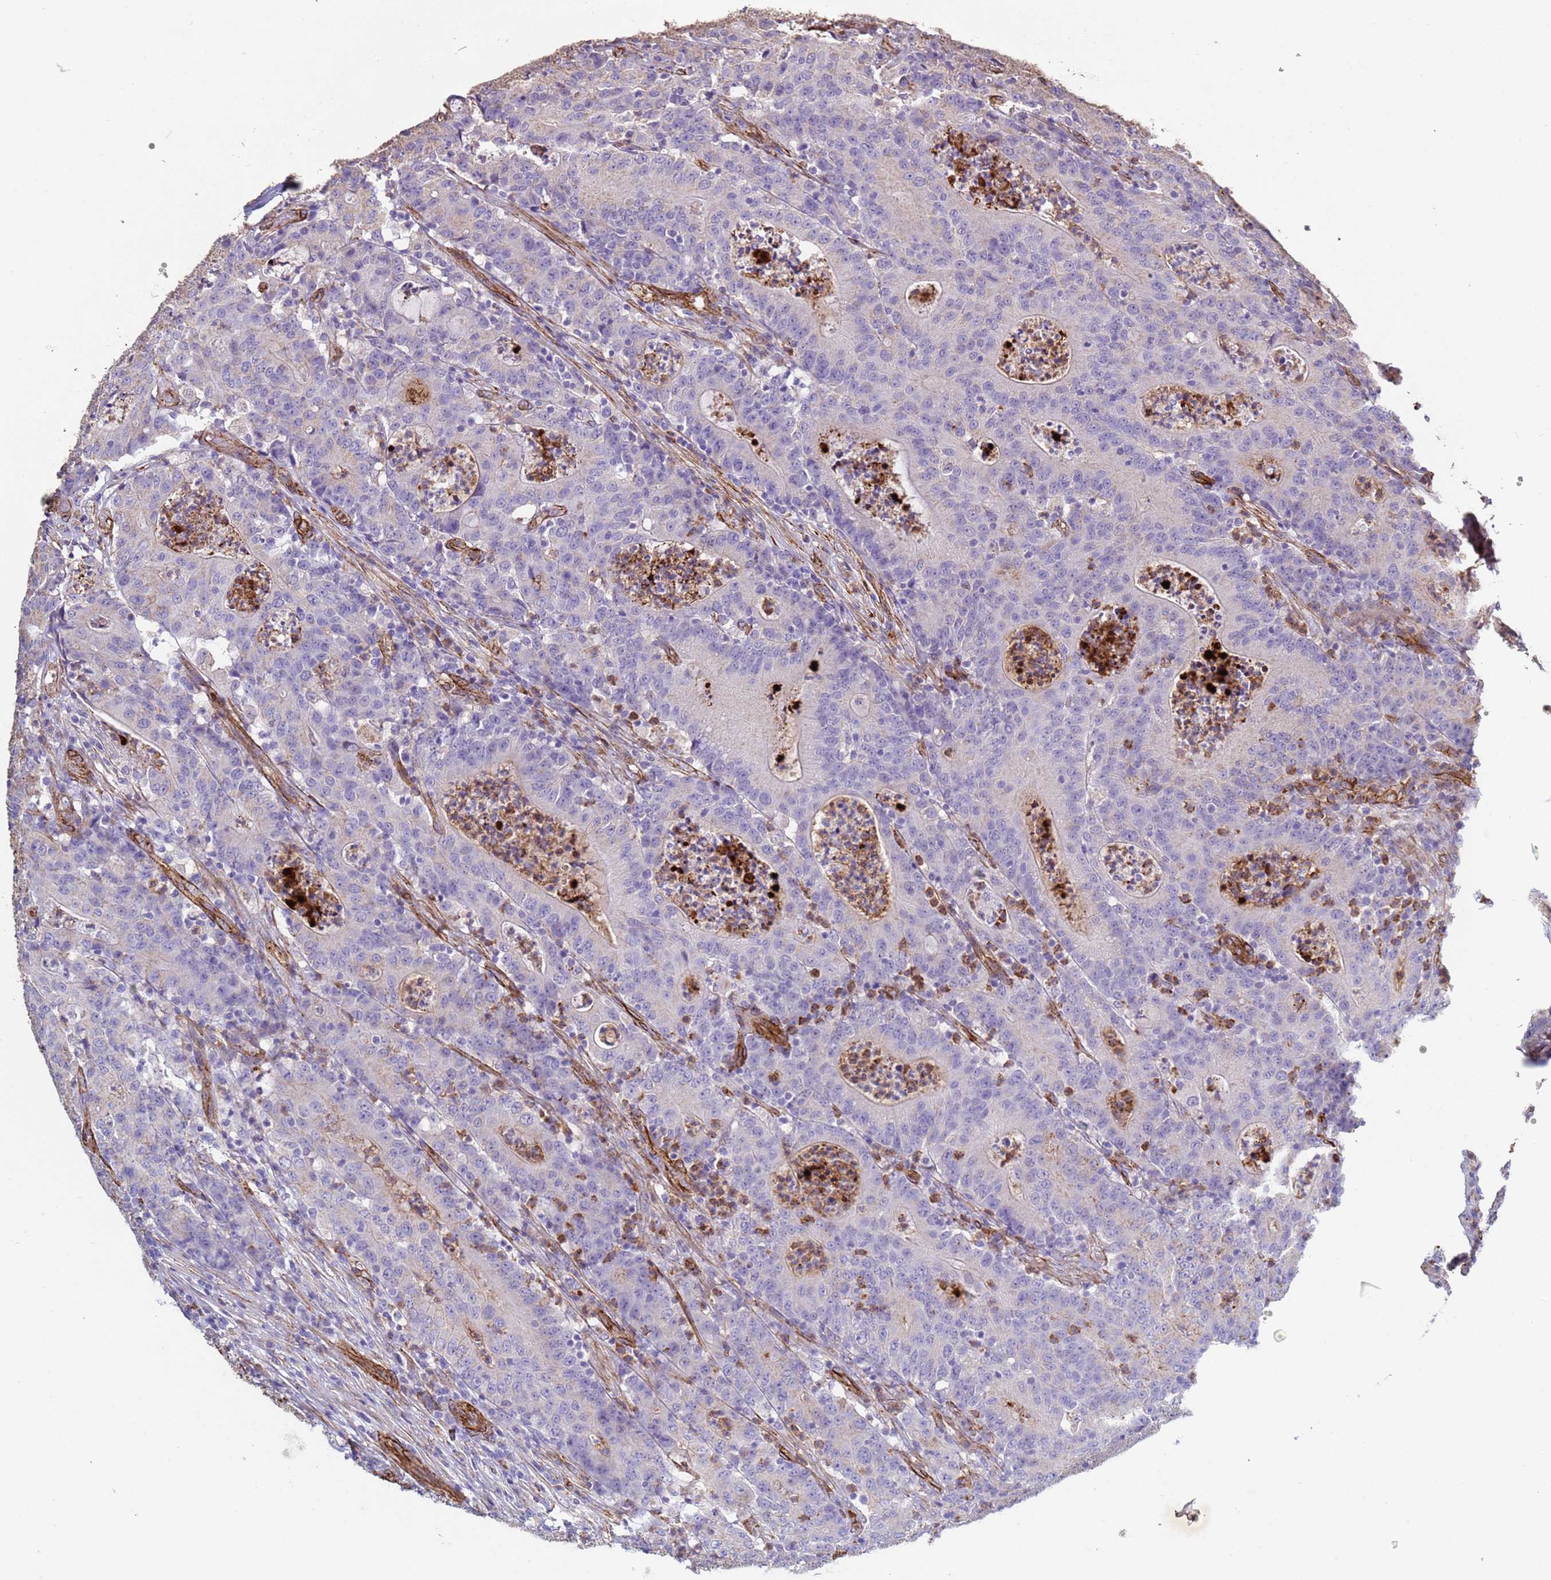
{"staining": {"intensity": "negative", "quantity": "none", "location": "none"}, "tissue": "colorectal cancer", "cell_type": "Tumor cells", "image_type": "cancer", "snomed": [{"axis": "morphology", "description": "Adenocarcinoma, NOS"}, {"axis": "topography", "description": "Colon"}], "caption": "IHC photomicrograph of human colorectal adenocarcinoma stained for a protein (brown), which reveals no expression in tumor cells.", "gene": "GASK1A", "patient": {"sex": "male", "age": 83}}